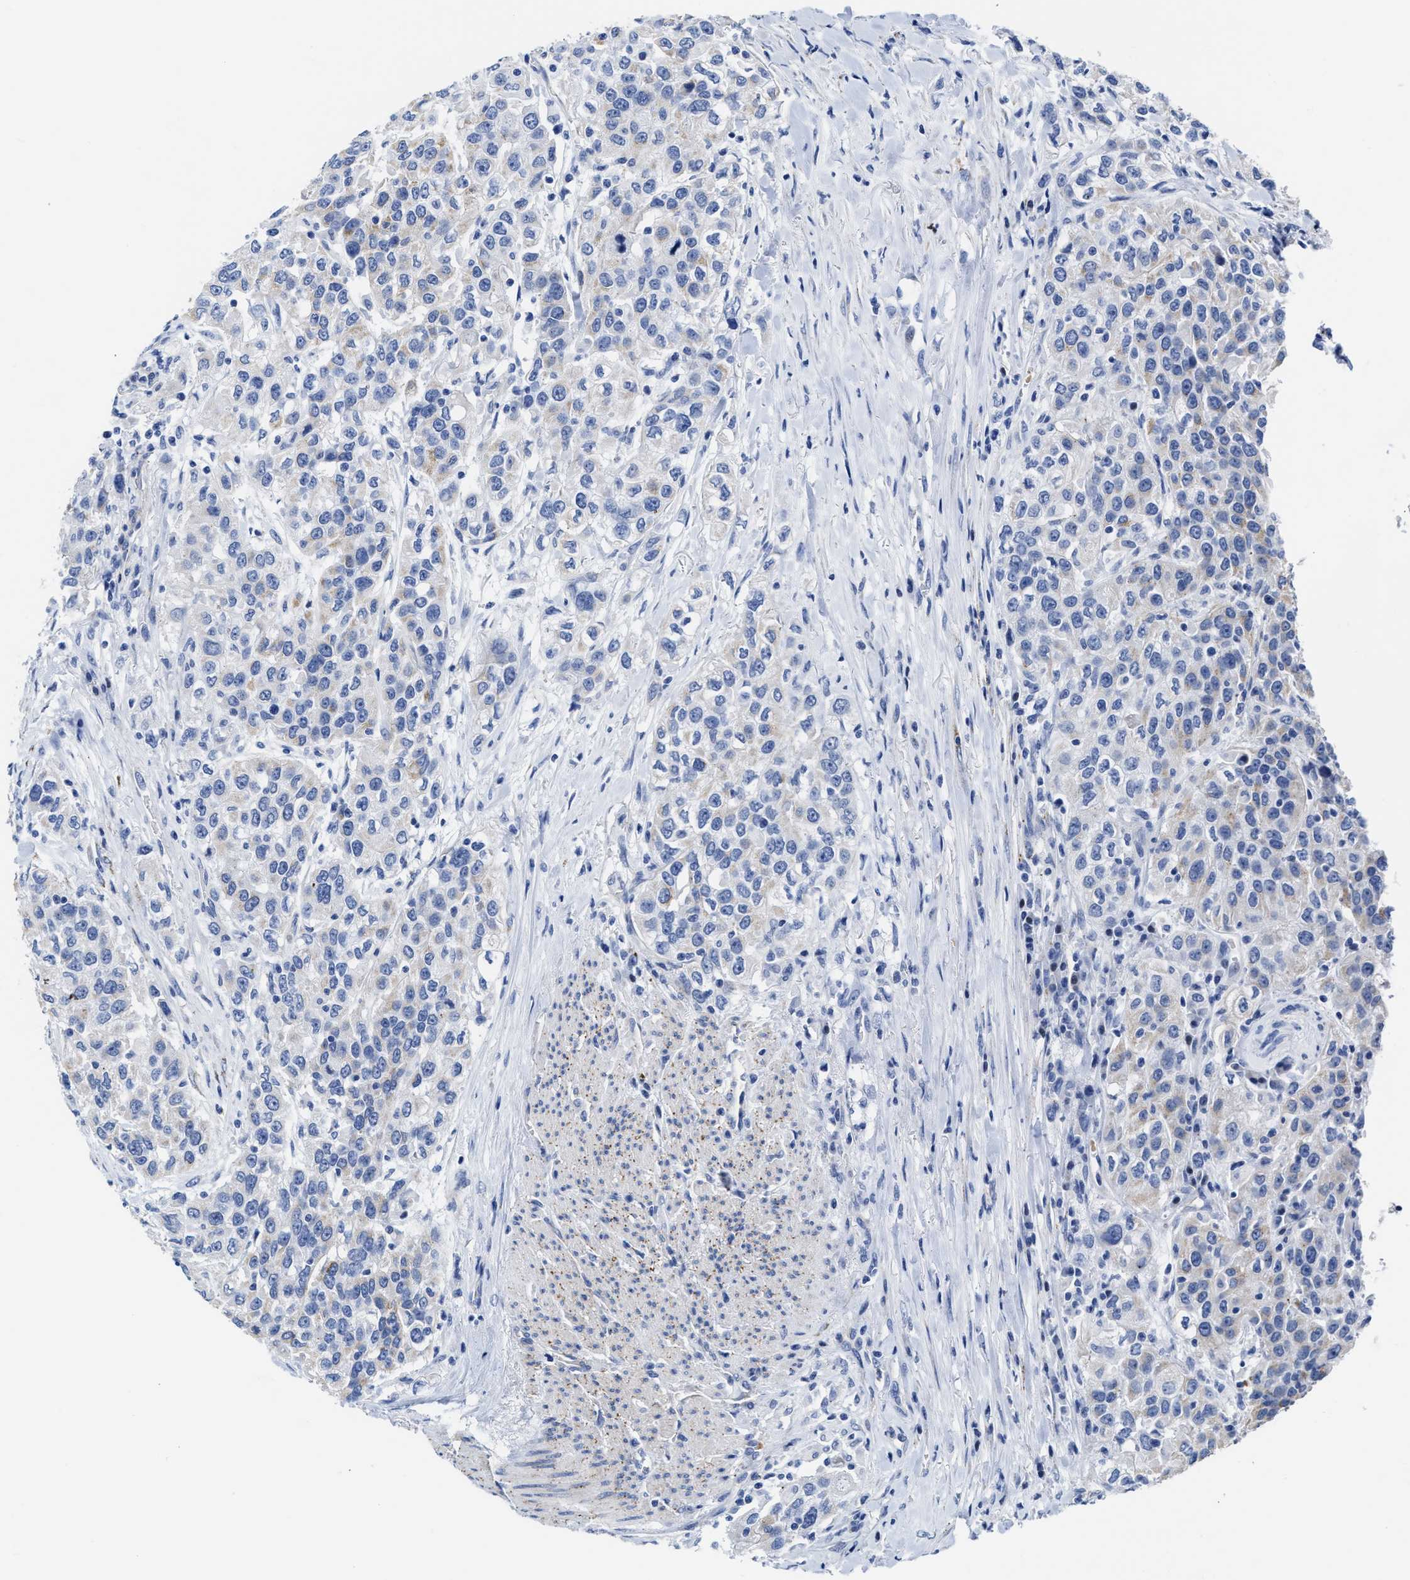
{"staining": {"intensity": "negative", "quantity": "none", "location": "none"}, "tissue": "urothelial cancer", "cell_type": "Tumor cells", "image_type": "cancer", "snomed": [{"axis": "morphology", "description": "Urothelial carcinoma, High grade"}, {"axis": "topography", "description": "Urinary bladder"}], "caption": "Immunohistochemical staining of human urothelial carcinoma (high-grade) demonstrates no significant expression in tumor cells.", "gene": "KCNMB3", "patient": {"sex": "female", "age": 80}}